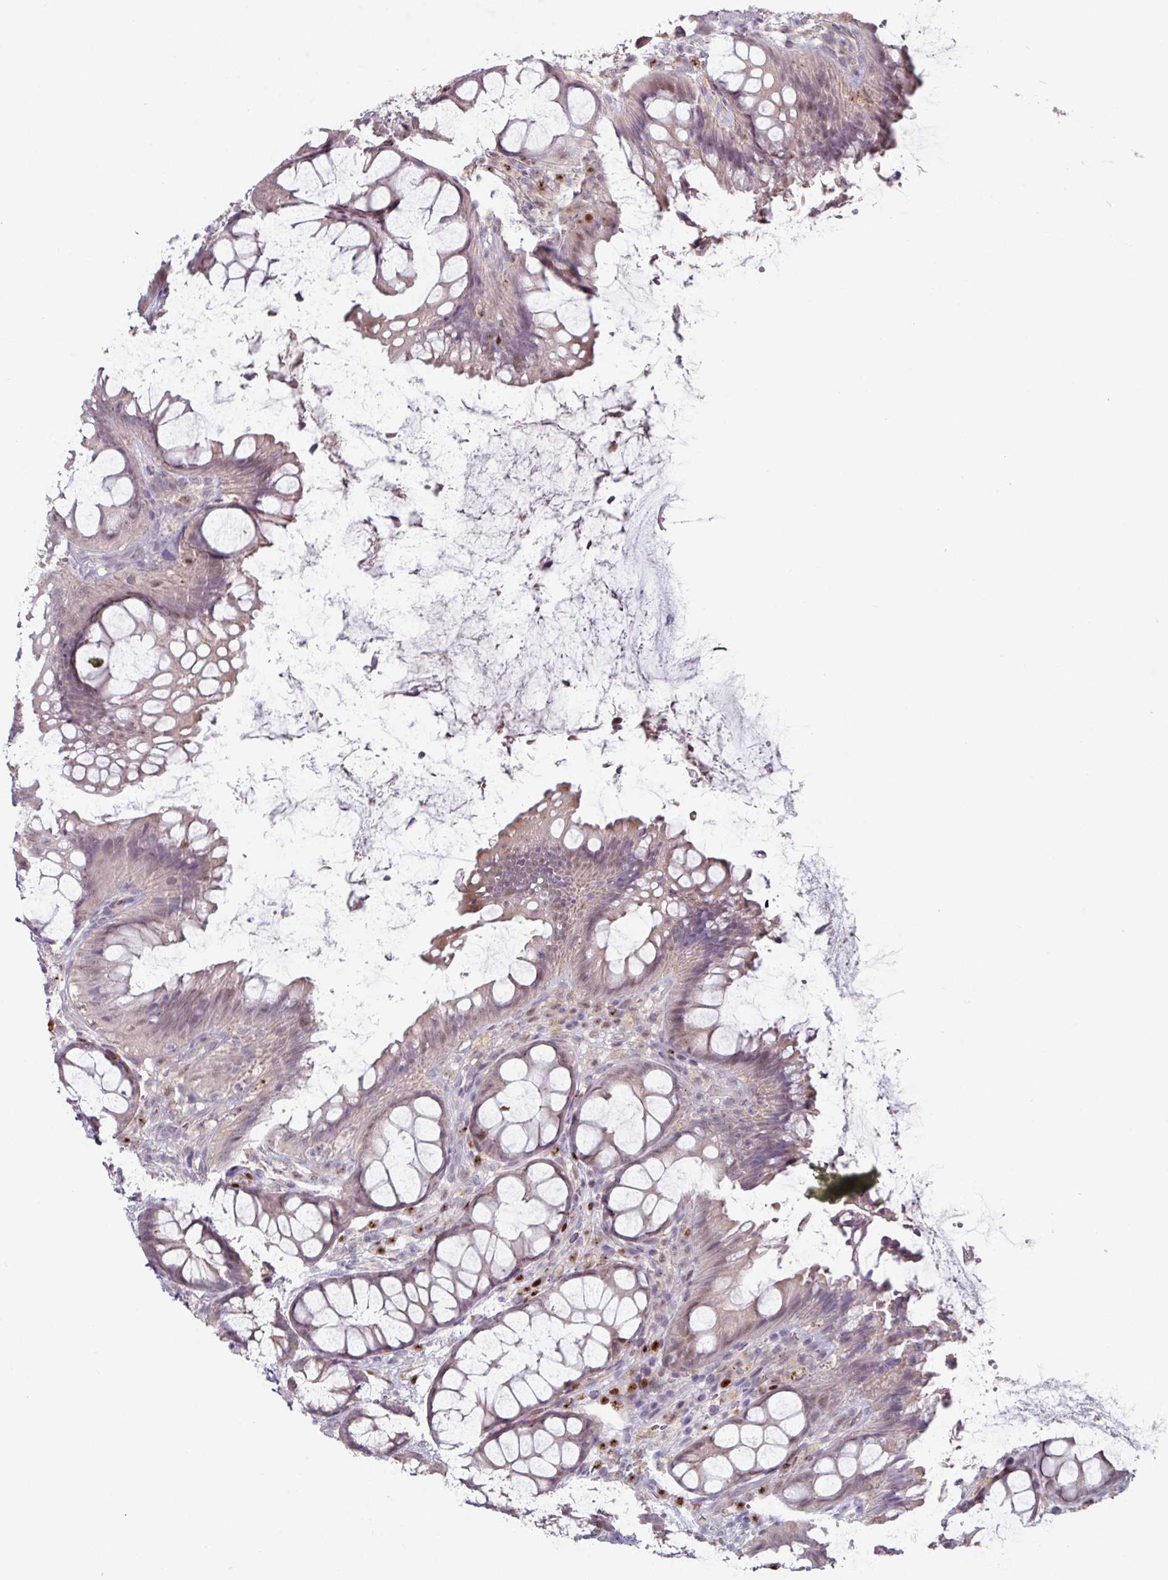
{"staining": {"intensity": "weak", "quantity": "25%-75%", "location": "nuclear"}, "tissue": "rectum", "cell_type": "Glandular cells", "image_type": "normal", "snomed": [{"axis": "morphology", "description": "Normal tissue, NOS"}, {"axis": "topography", "description": "Rectum"}], "caption": "Immunohistochemistry of normal rectum demonstrates low levels of weak nuclear positivity in about 25%-75% of glandular cells.", "gene": "ZBTB6", "patient": {"sex": "female", "age": 67}}